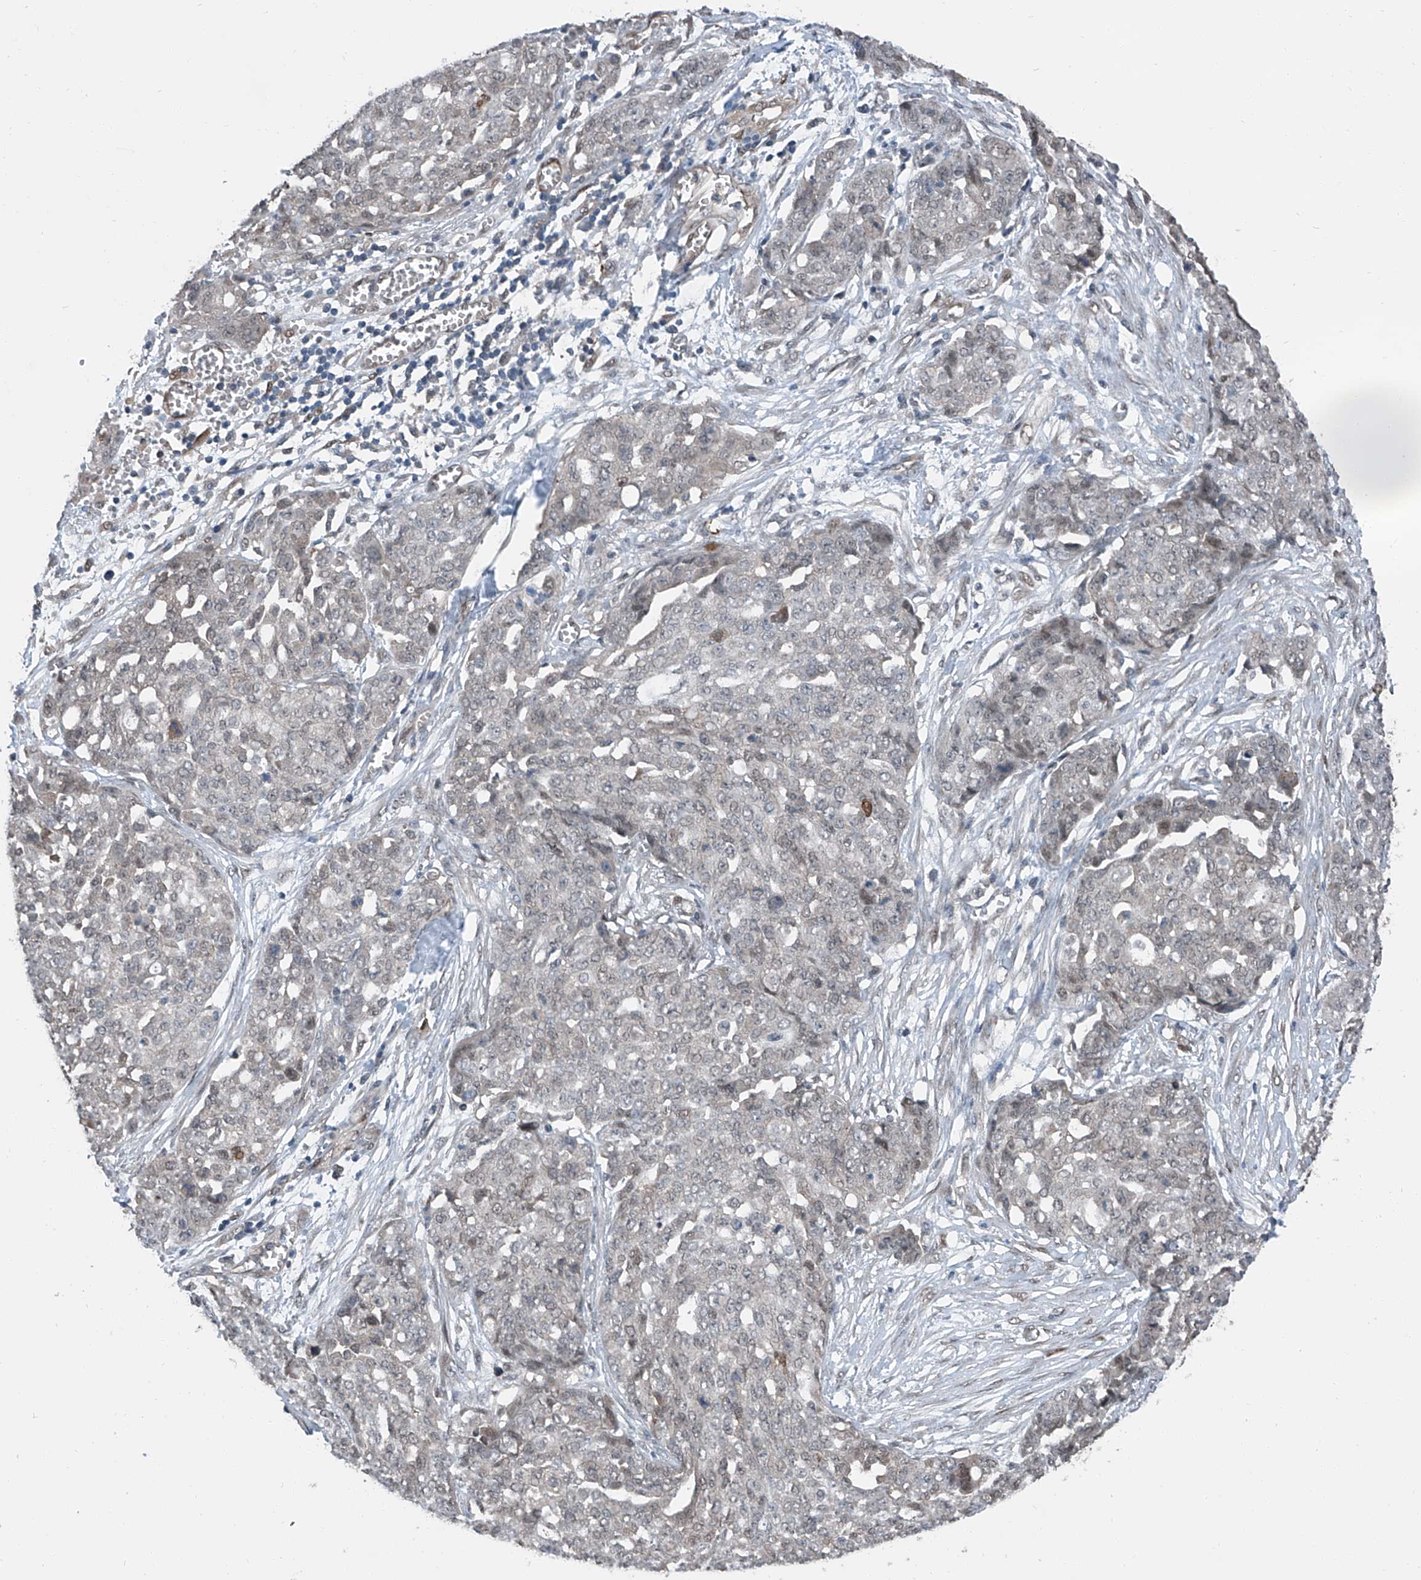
{"staining": {"intensity": "weak", "quantity": "<25%", "location": "nuclear"}, "tissue": "ovarian cancer", "cell_type": "Tumor cells", "image_type": "cancer", "snomed": [{"axis": "morphology", "description": "Cystadenocarcinoma, serous, NOS"}, {"axis": "topography", "description": "Soft tissue"}, {"axis": "topography", "description": "Ovary"}], "caption": "Immunohistochemistry (IHC) photomicrograph of ovarian serous cystadenocarcinoma stained for a protein (brown), which displays no expression in tumor cells.", "gene": "HSPA6", "patient": {"sex": "female", "age": 57}}